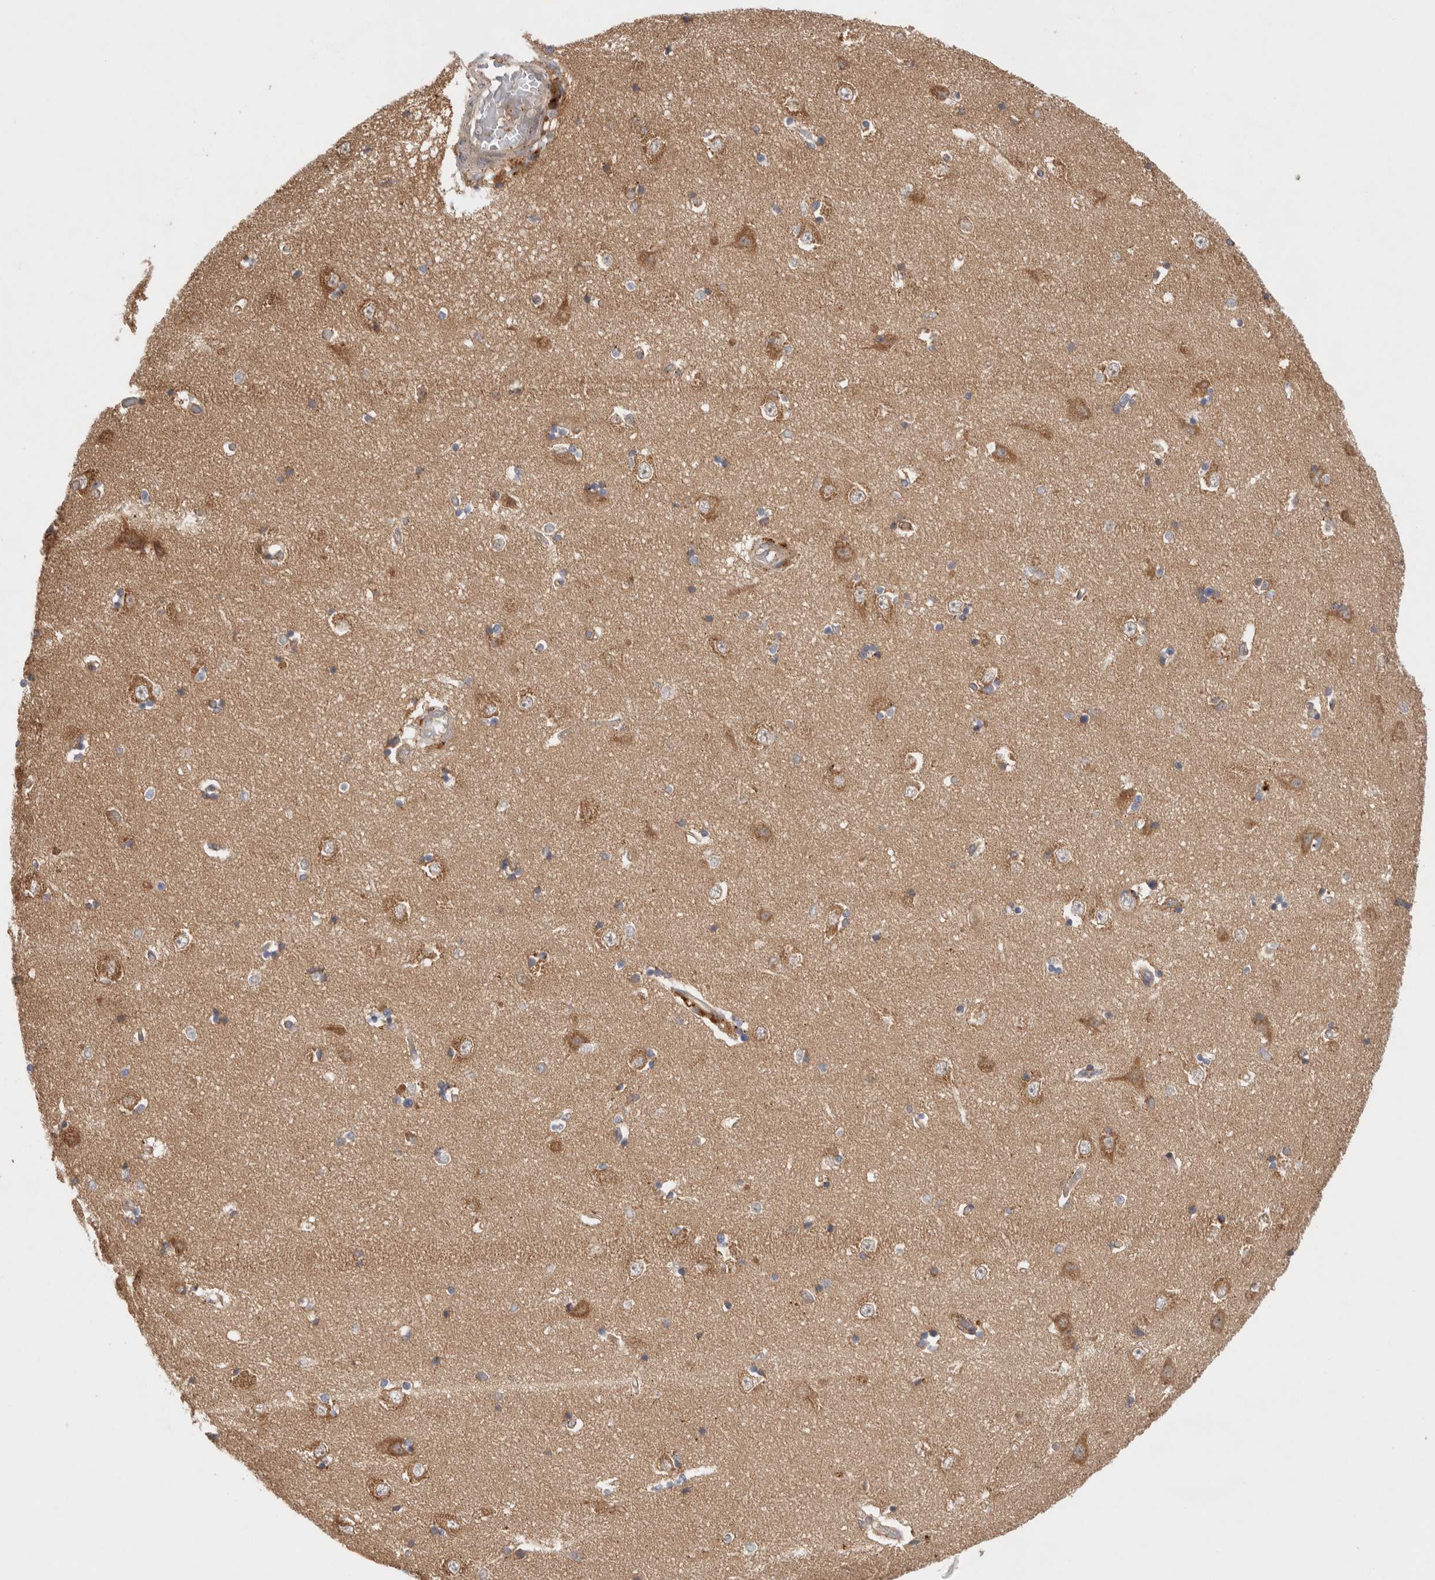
{"staining": {"intensity": "moderate", "quantity": "<25%", "location": "cytoplasmic/membranous"}, "tissue": "hippocampus", "cell_type": "Glial cells", "image_type": "normal", "snomed": [{"axis": "morphology", "description": "Normal tissue, NOS"}, {"axis": "topography", "description": "Hippocampus"}], "caption": "DAB (3,3'-diaminobenzidine) immunohistochemical staining of unremarkable human hippocampus displays moderate cytoplasmic/membranous protein expression in about <25% of glial cells. The staining is performed using DAB brown chromogen to label protein expression. The nuclei are counter-stained blue using hematoxylin.", "gene": "VPS28", "patient": {"sex": "male", "age": 45}}